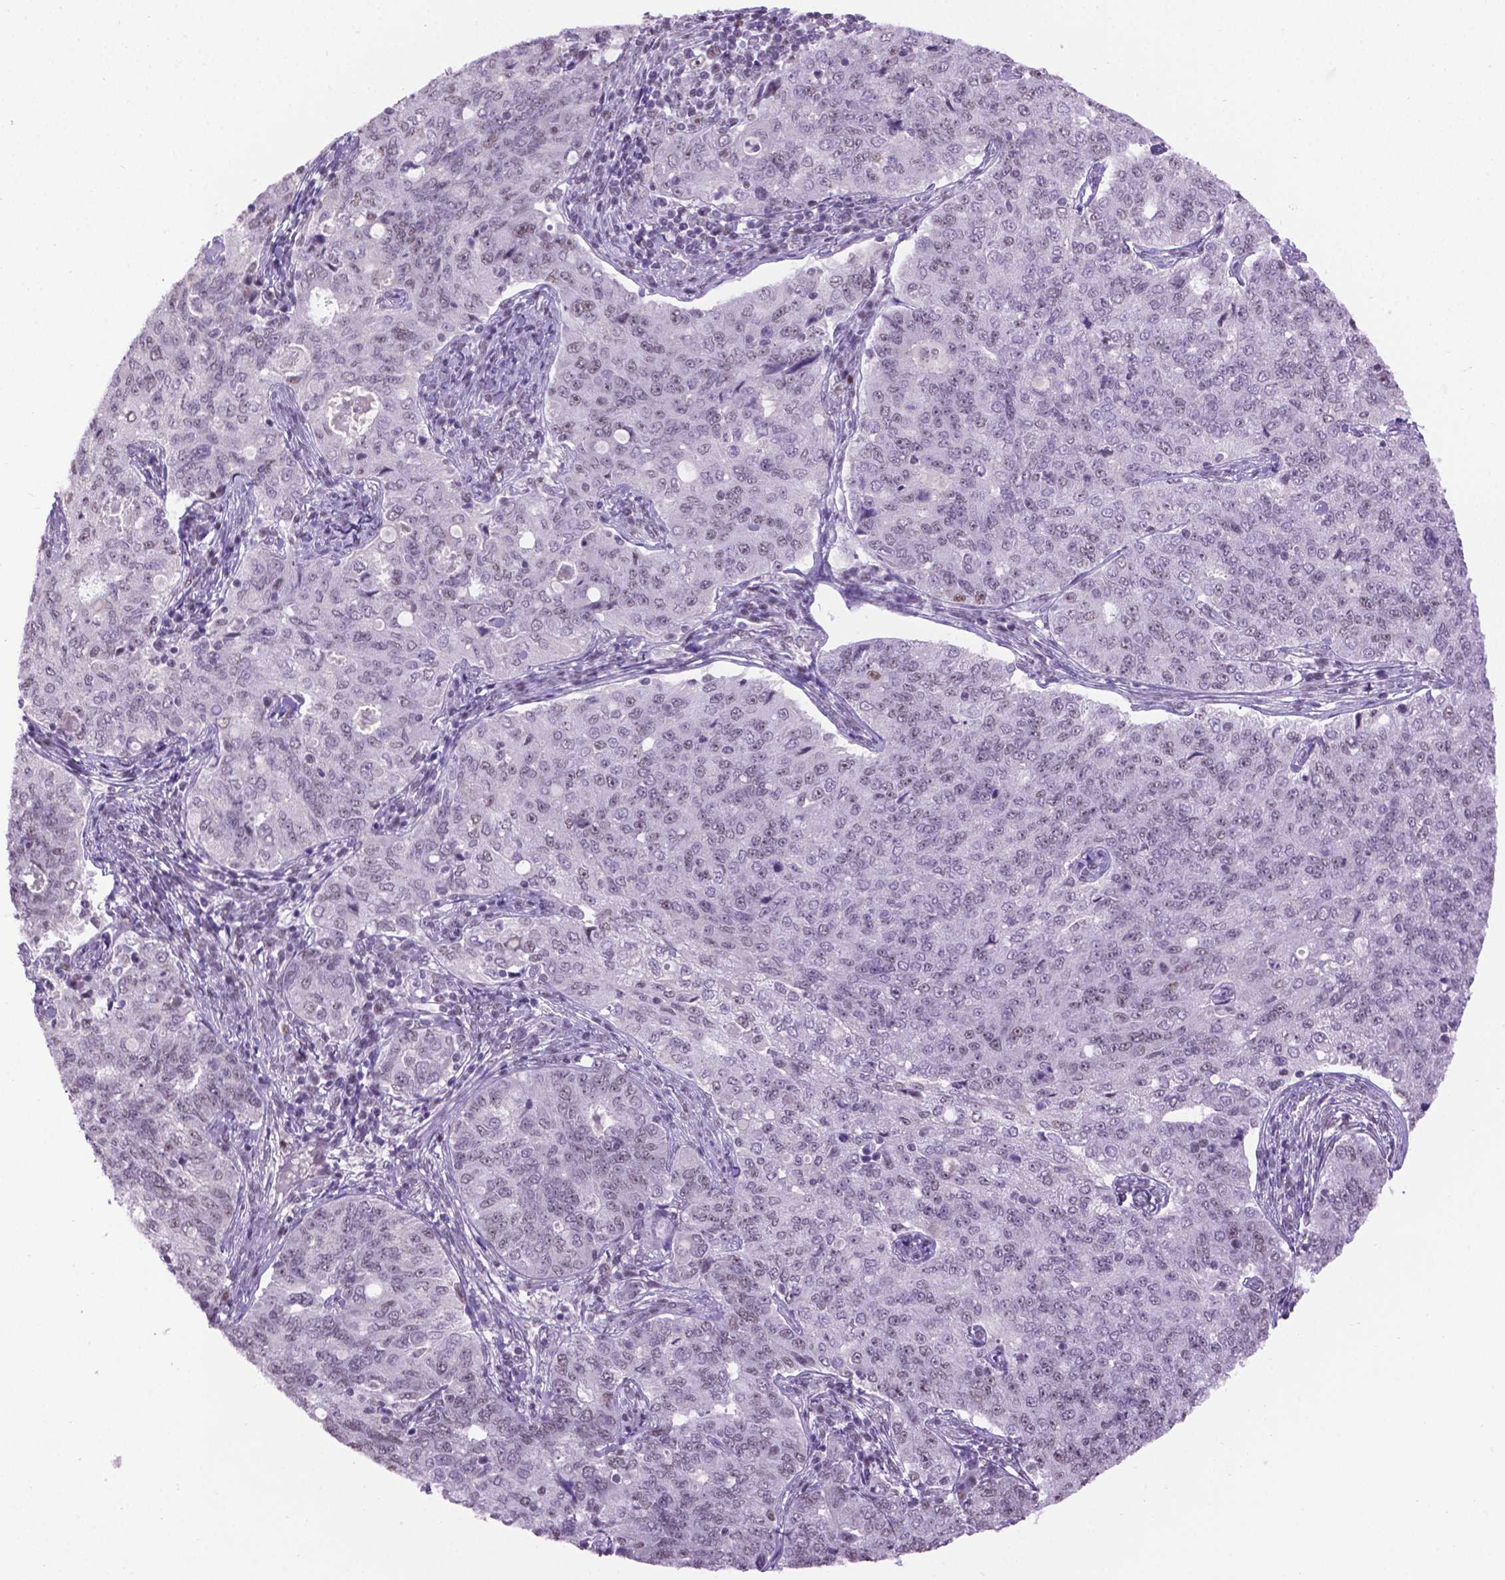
{"staining": {"intensity": "negative", "quantity": "none", "location": "none"}, "tissue": "endometrial cancer", "cell_type": "Tumor cells", "image_type": "cancer", "snomed": [{"axis": "morphology", "description": "Adenocarcinoma, NOS"}, {"axis": "topography", "description": "Endometrium"}], "caption": "IHC image of neoplastic tissue: endometrial cancer (adenocarcinoma) stained with DAB reveals no significant protein staining in tumor cells. Nuclei are stained in blue.", "gene": "ABI2", "patient": {"sex": "female", "age": 43}}